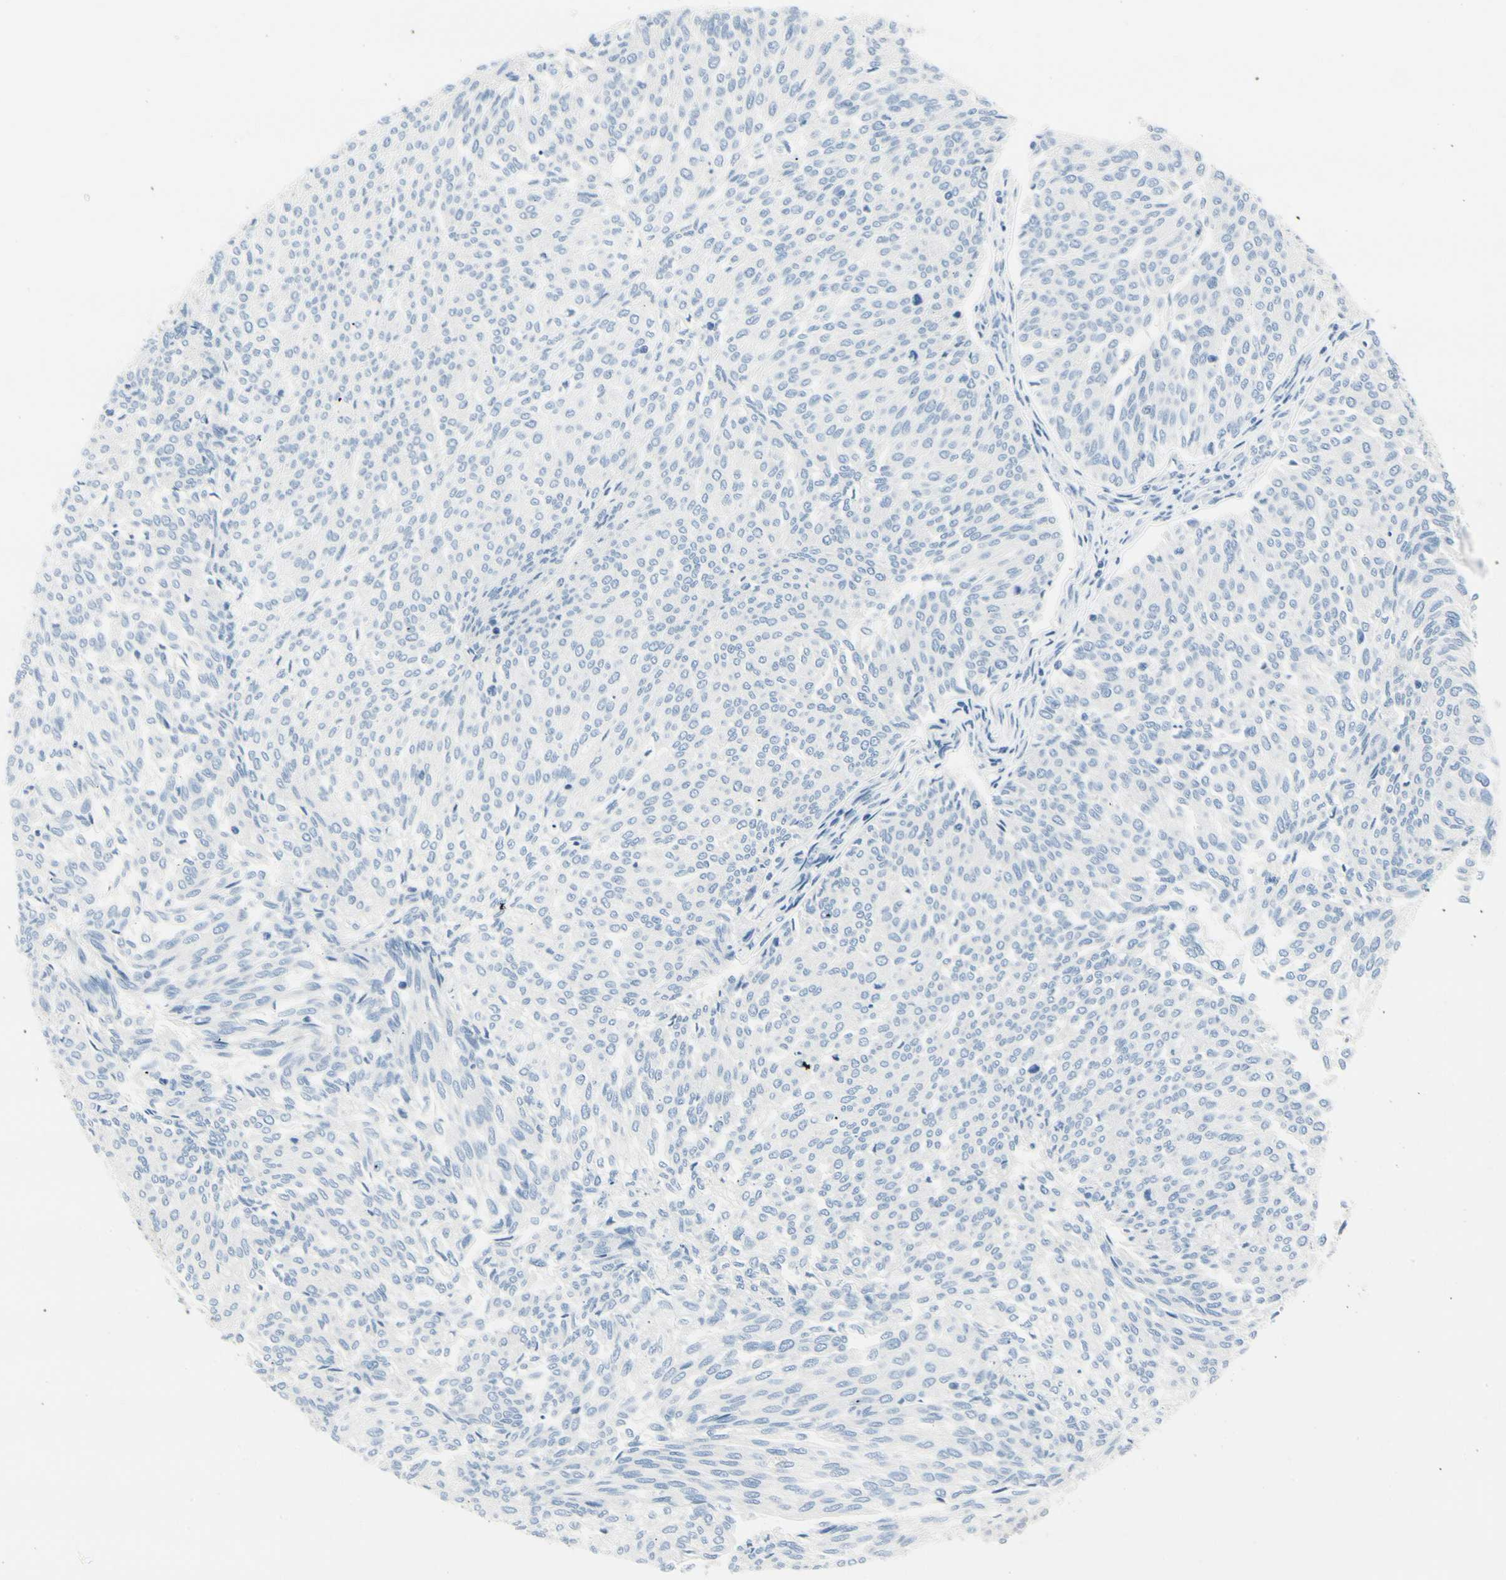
{"staining": {"intensity": "negative", "quantity": "none", "location": "none"}, "tissue": "urothelial cancer", "cell_type": "Tumor cells", "image_type": "cancer", "snomed": [{"axis": "morphology", "description": "Urothelial carcinoma, Low grade"}, {"axis": "topography", "description": "Urinary bladder"}], "caption": "Urothelial cancer stained for a protein using immunohistochemistry reveals no expression tumor cells.", "gene": "NFATC2", "patient": {"sex": "female", "age": 79}}